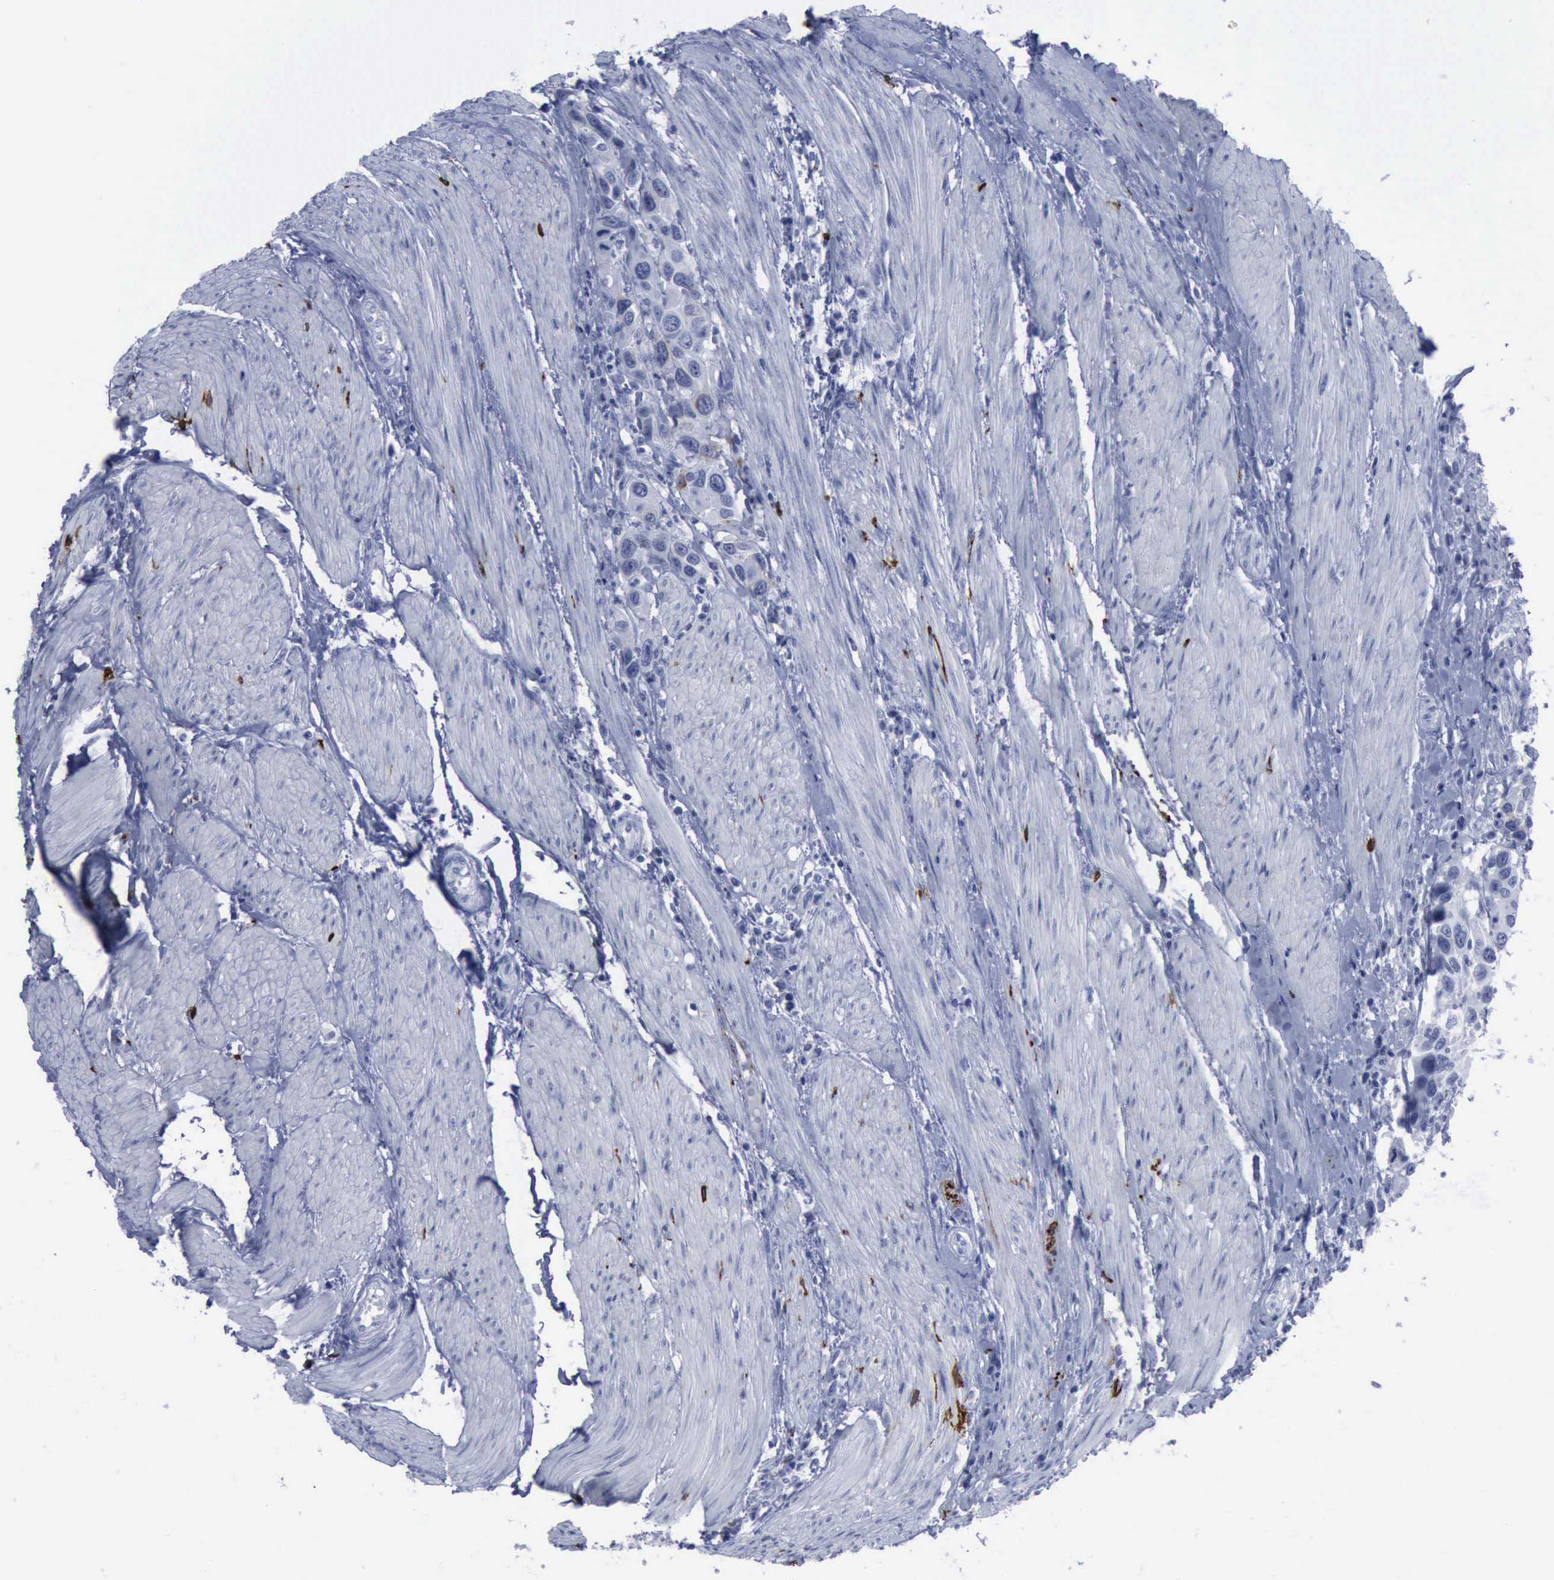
{"staining": {"intensity": "negative", "quantity": "none", "location": "none"}, "tissue": "urothelial cancer", "cell_type": "Tumor cells", "image_type": "cancer", "snomed": [{"axis": "morphology", "description": "Urothelial carcinoma, High grade"}, {"axis": "topography", "description": "Urinary bladder"}], "caption": "This is an immunohistochemistry micrograph of urothelial carcinoma (high-grade). There is no positivity in tumor cells.", "gene": "NGFR", "patient": {"sex": "male", "age": 66}}